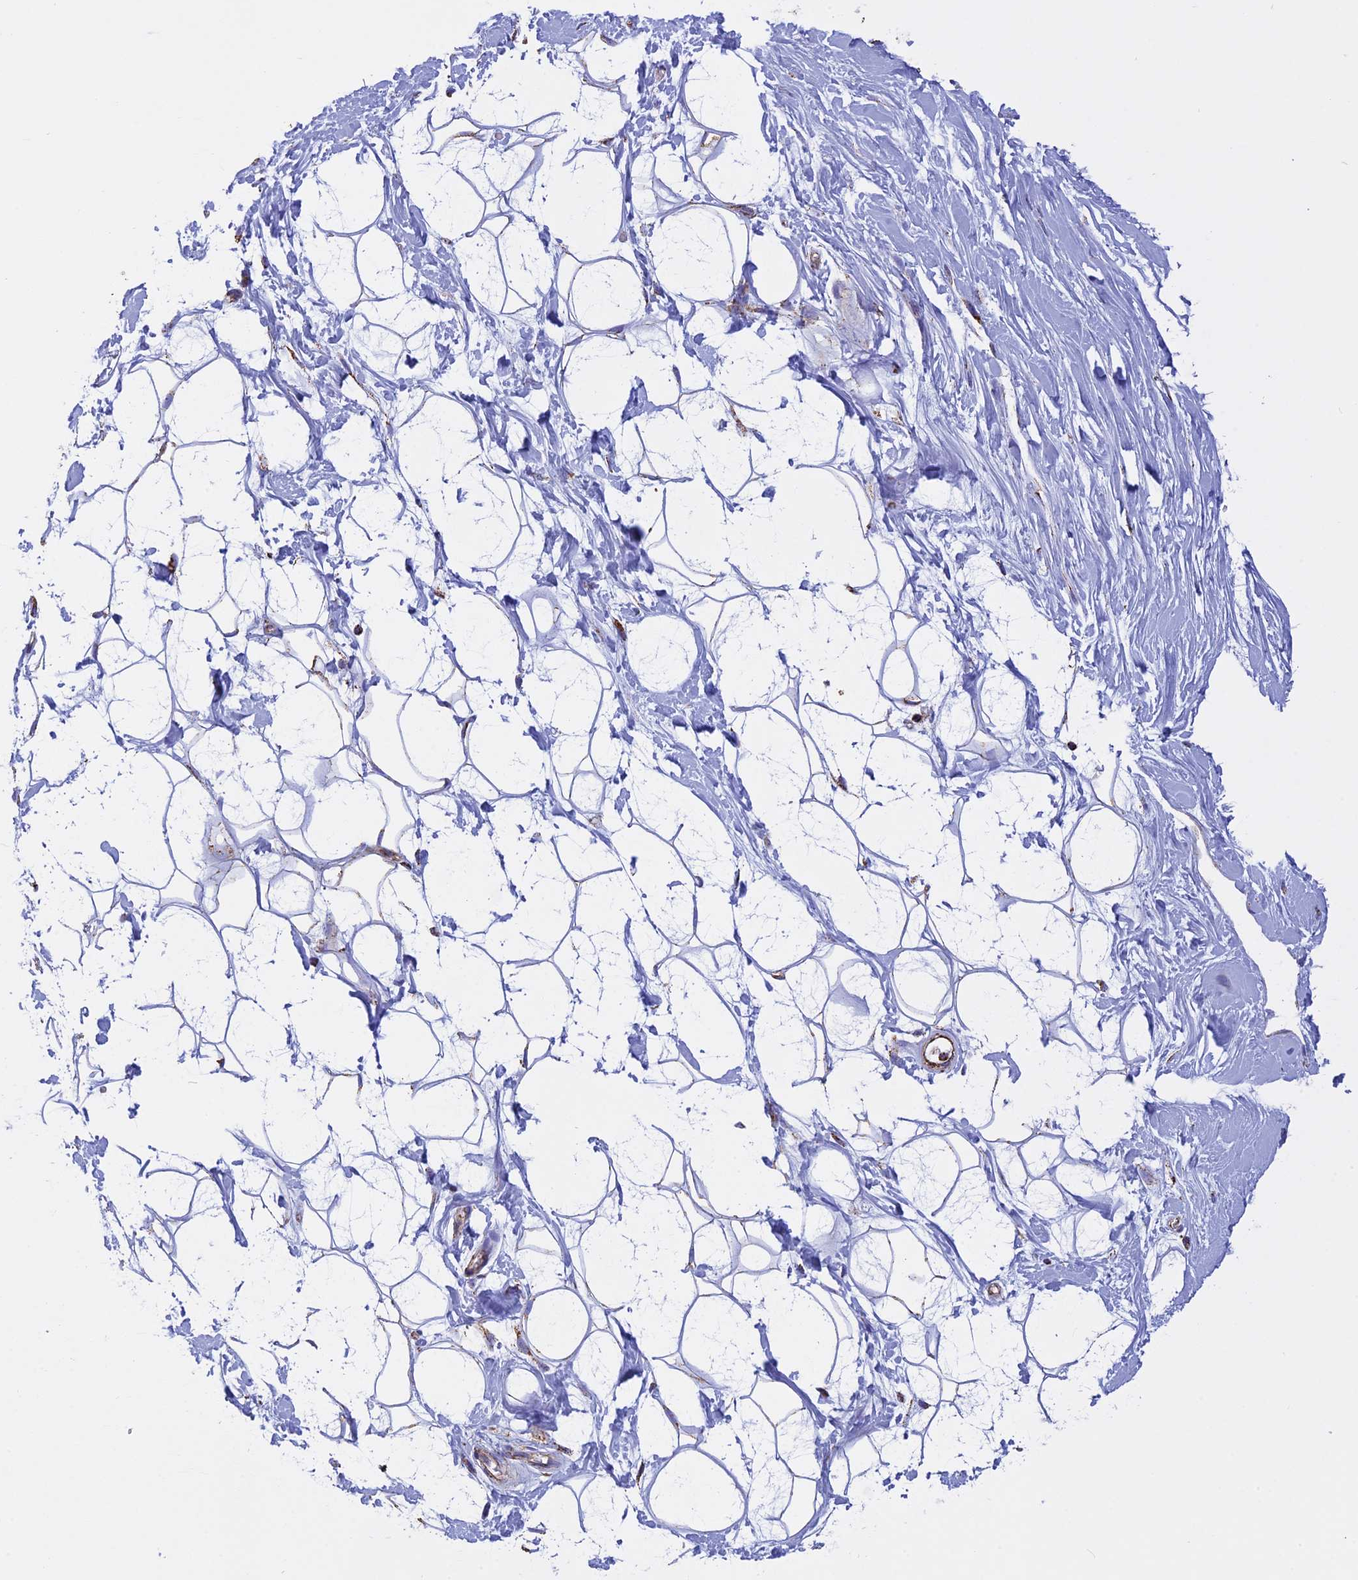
{"staining": {"intensity": "negative", "quantity": "none", "location": "none"}, "tissue": "adipose tissue", "cell_type": "Adipocytes", "image_type": "normal", "snomed": [{"axis": "morphology", "description": "Normal tissue, NOS"}, {"axis": "topography", "description": "Breast"}], "caption": "This is an immunohistochemistry image of unremarkable adipose tissue. There is no staining in adipocytes.", "gene": "KCNG1", "patient": {"sex": "female", "age": 26}}